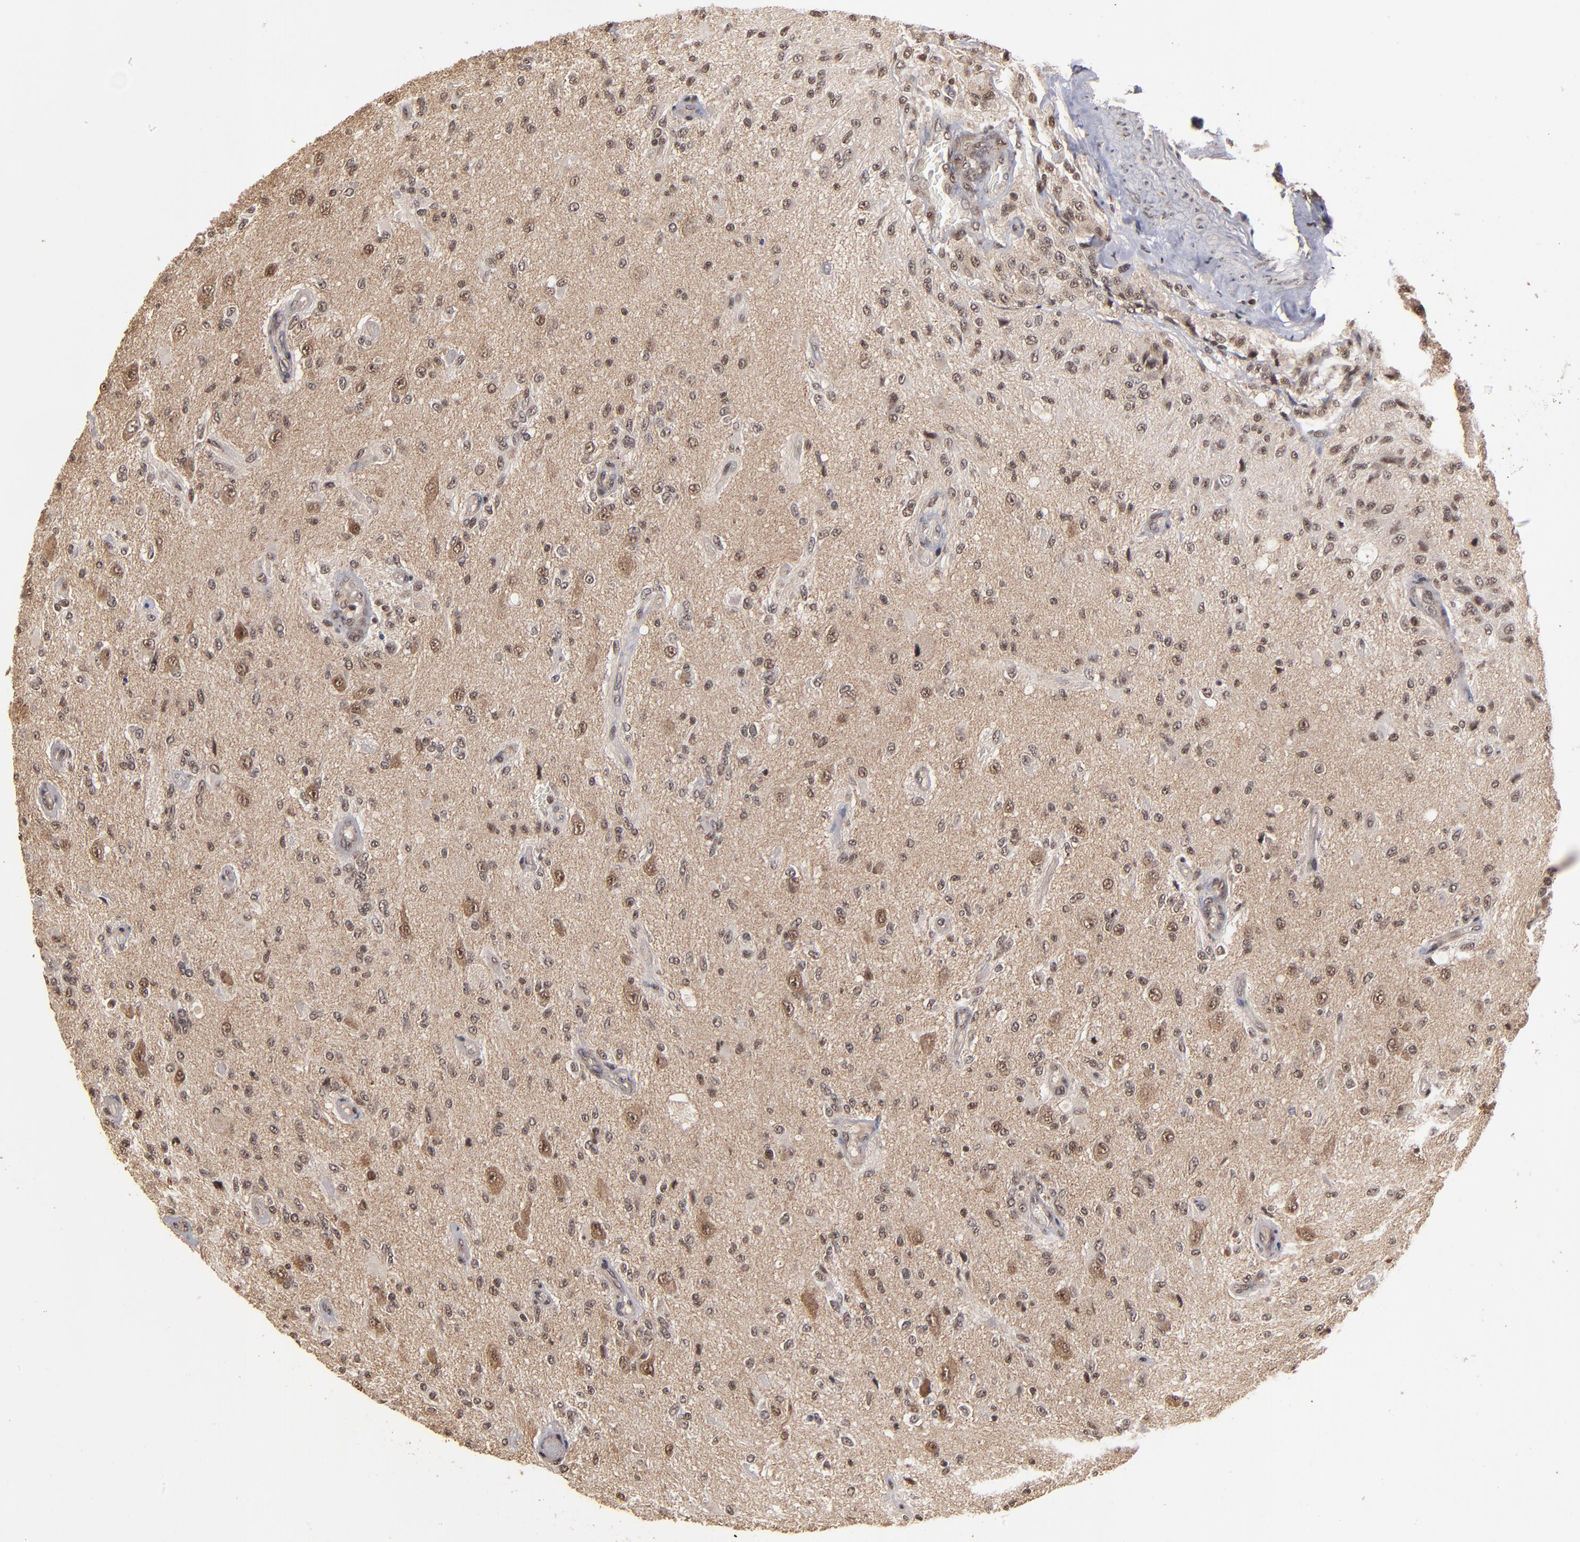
{"staining": {"intensity": "moderate", "quantity": "25%-75%", "location": "nuclear"}, "tissue": "glioma", "cell_type": "Tumor cells", "image_type": "cancer", "snomed": [{"axis": "morphology", "description": "Normal tissue, NOS"}, {"axis": "morphology", "description": "Glioma, malignant, High grade"}, {"axis": "topography", "description": "Cerebral cortex"}], "caption": "A histopathology image of human glioma stained for a protein demonstrates moderate nuclear brown staining in tumor cells.", "gene": "SNW1", "patient": {"sex": "male", "age": 77}}